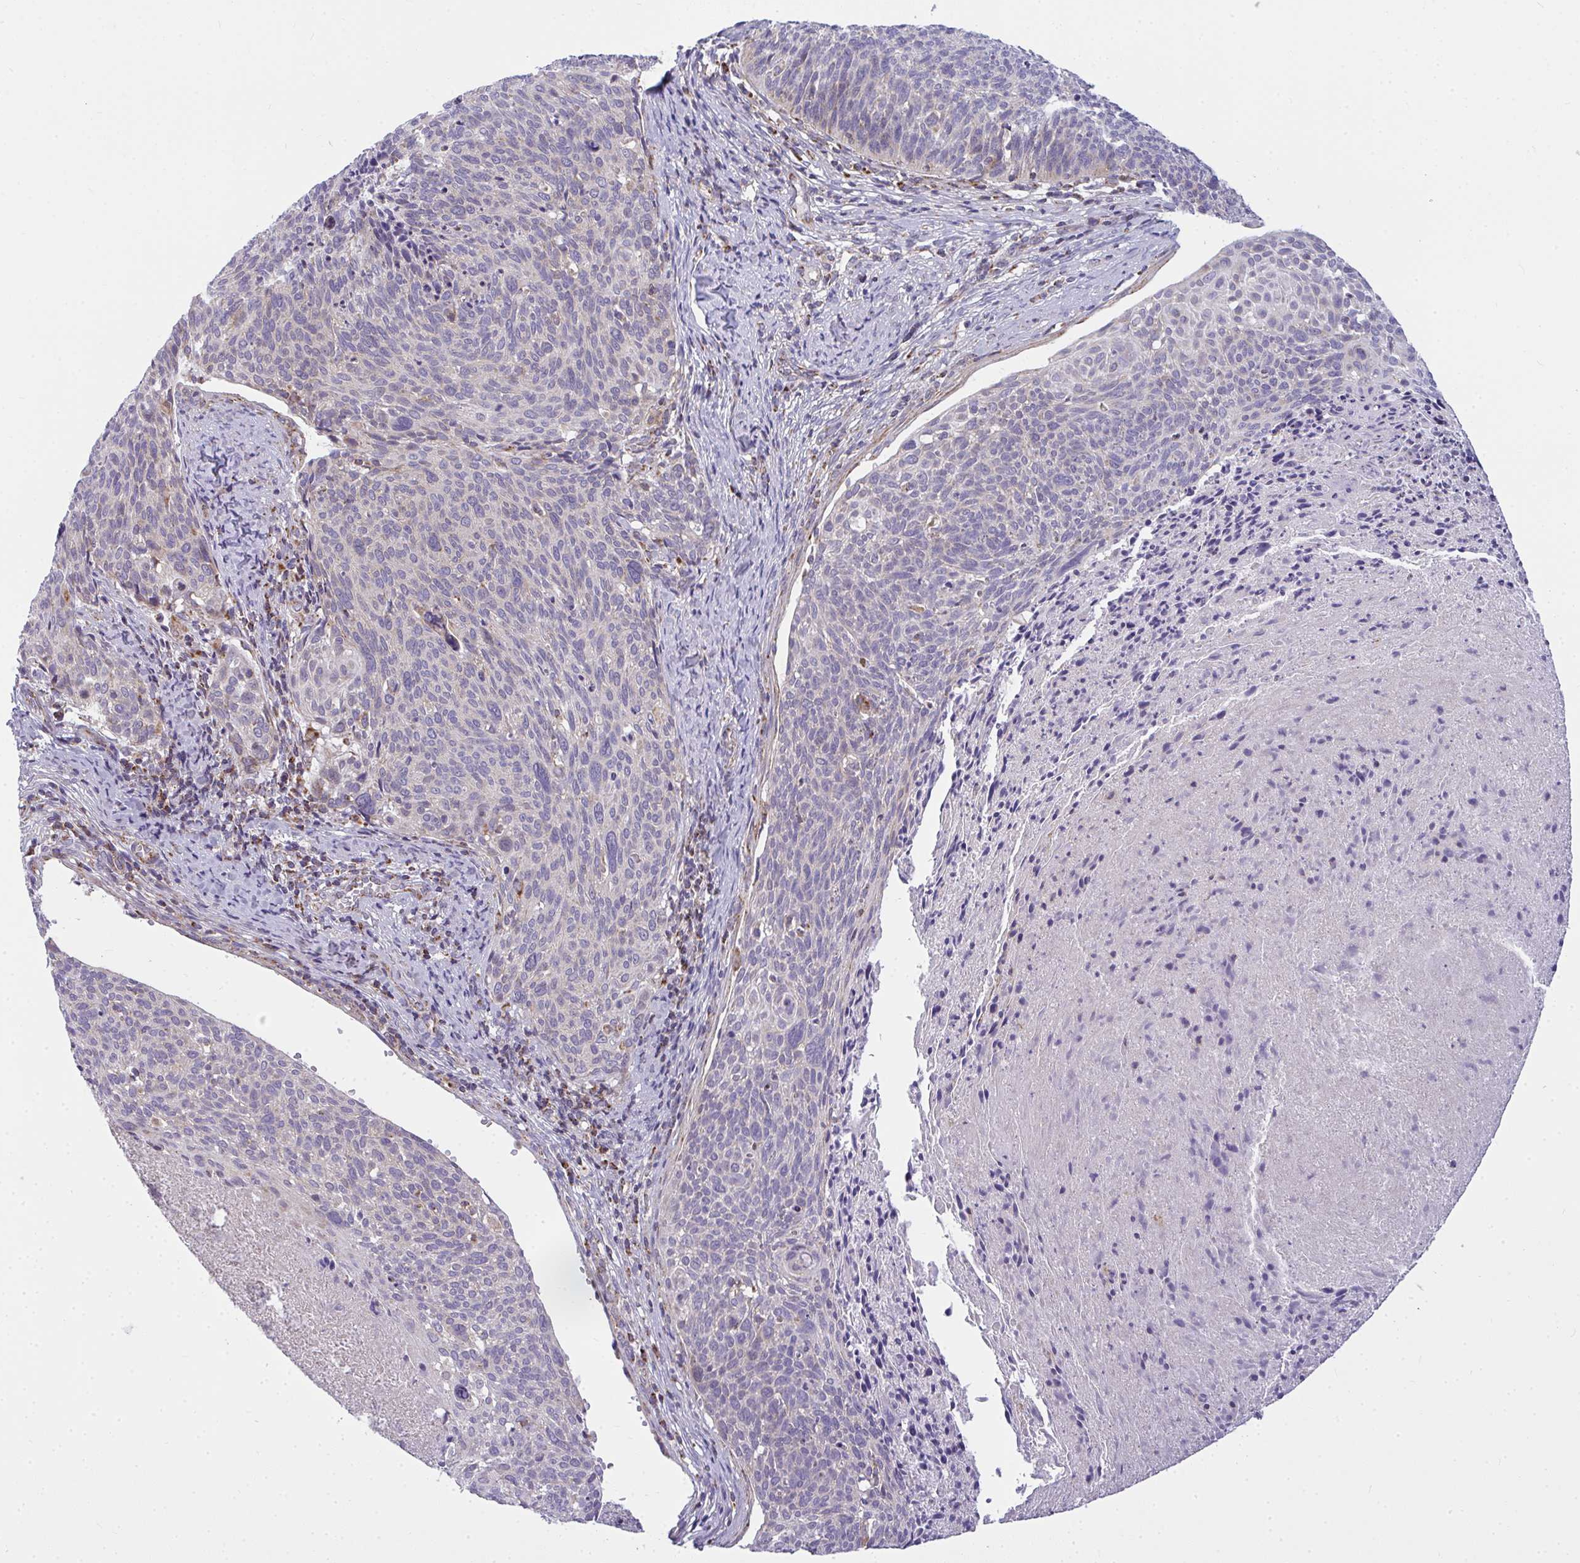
{"staining": {"intensity": "negative", "quantity": "none", "location": "none"}, "tissue": "cervical cancer", "cell_type": "Tumor cells", "image_type": "cancer", "snomed": [{"axis": "morphology", "description": "Squamous cell carcinoma, NOS"}, {"axis": "topography", "description": "Cervix"}], "caption": "Tumor cells are negative for protein expression in human squamous cell carcinoma (cervical).", "gene": "SRRM4", "patient": {"sex": "female", "age": 49}}